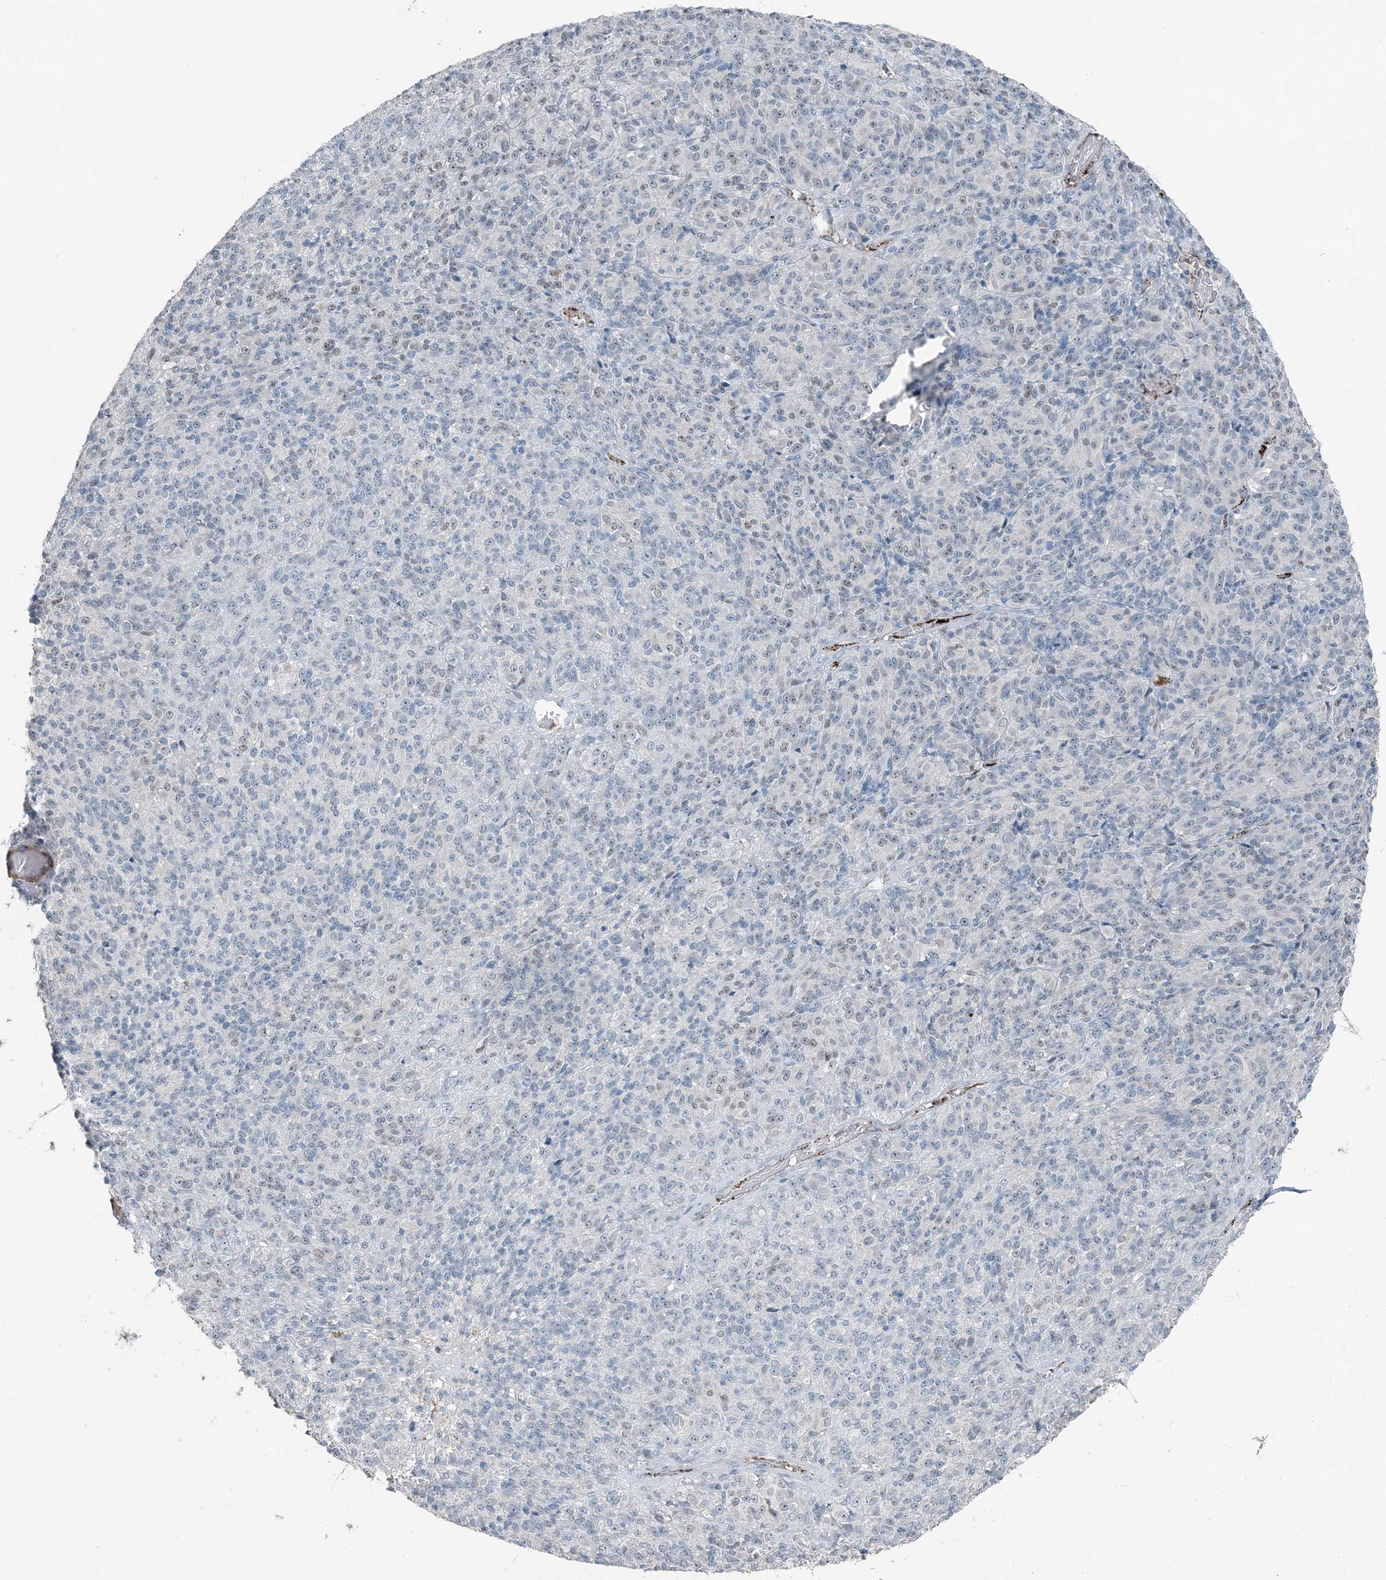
{"staining": {"intensity": "negative", "quantity": "none", "location": "none"}, "tissue": "melanoma", "cell_type": "Tumor cells", "image_type": "cancer", "snomed": [{"axis": "morphology", "description": "Malignant melanoma, Metastatic site"}, {"axis": "topography", "description": "Brain"}], "caption": "This is an immunohistochemistry micrograph of malignant melanoma (metastatic site). There is no positivity in tumor cells.", "gene": "ELOVL7", "patient": {"sex": "female", "age": 56}}